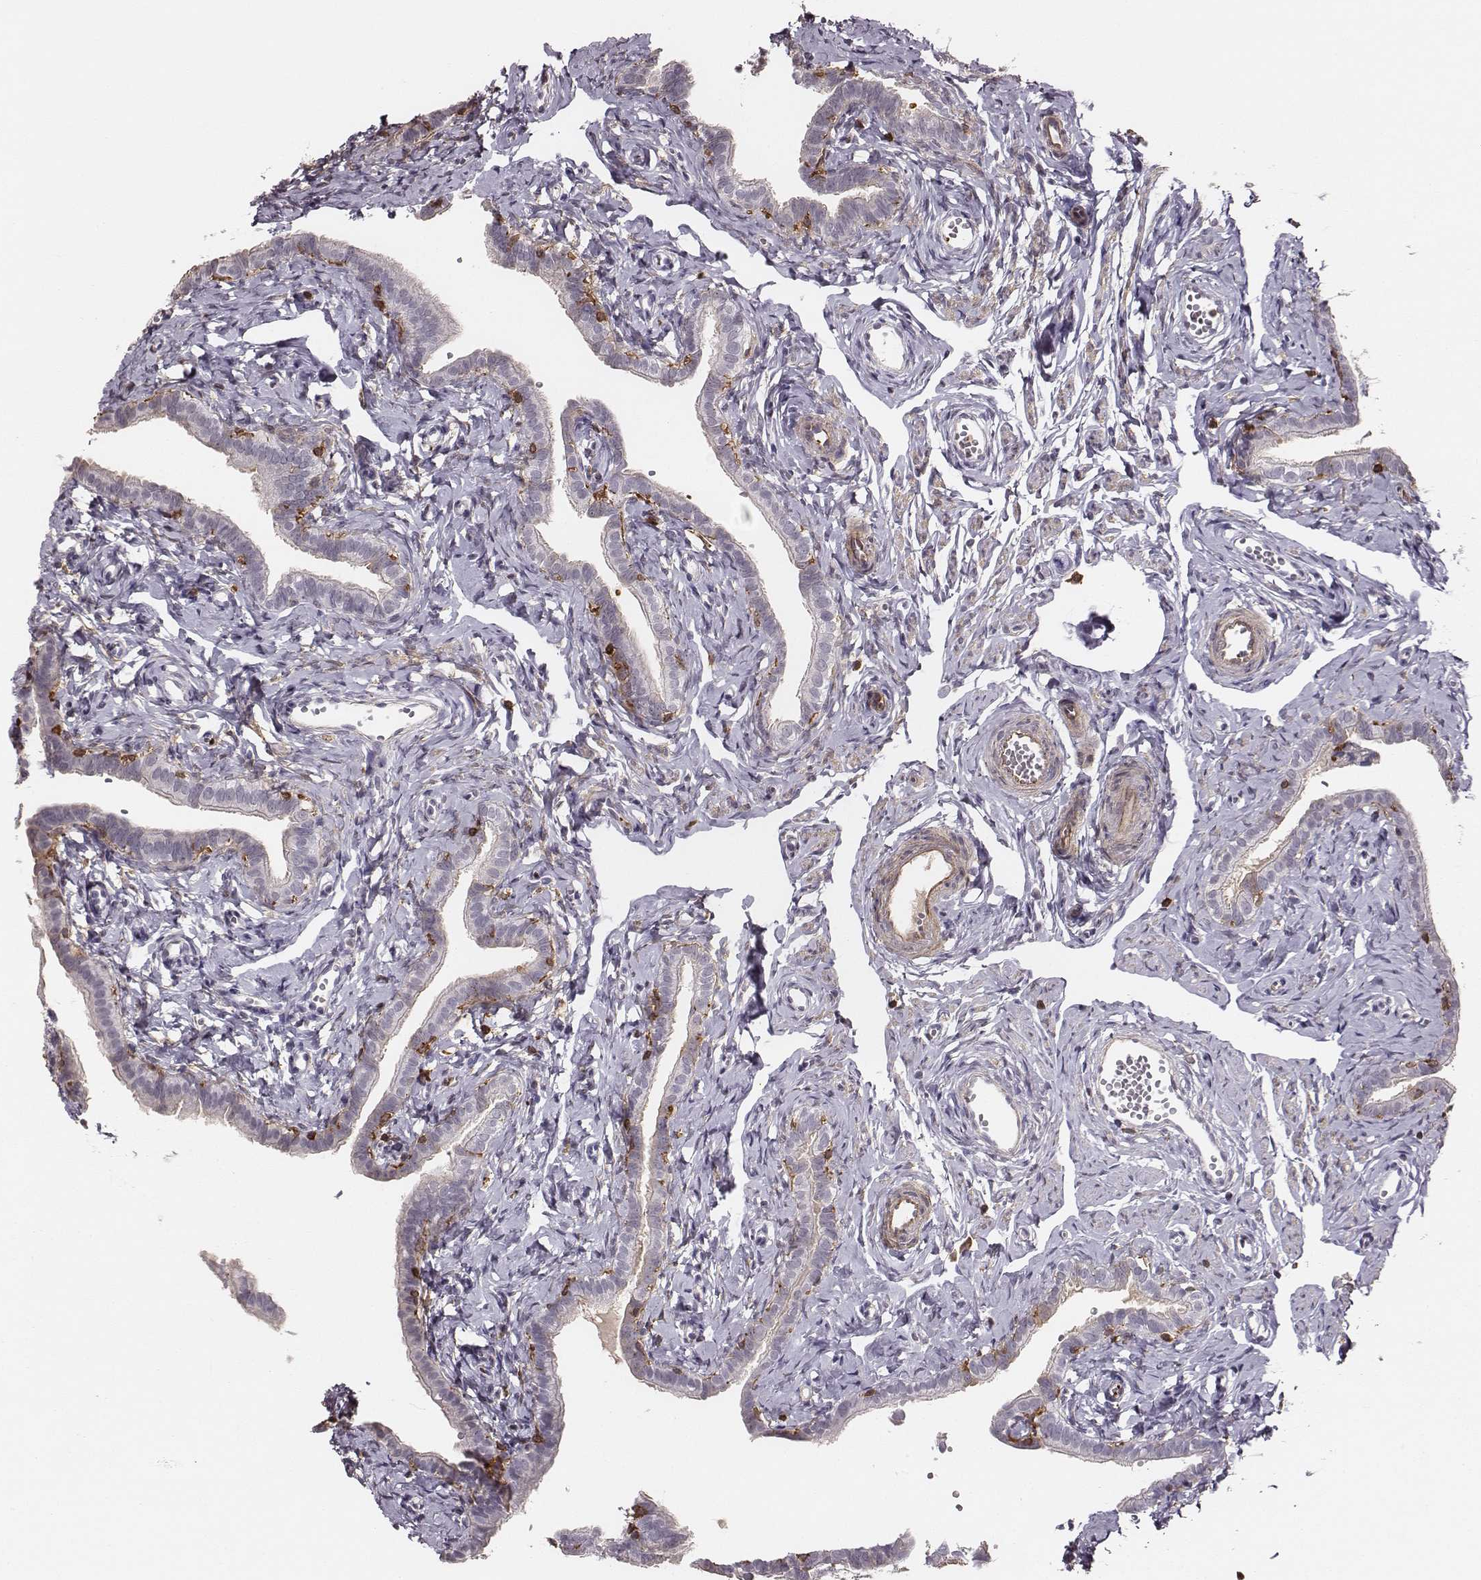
{"staining": {"intensity": "negative", "quantity": "none", "location": "none"}, "tissue": "fallopian tube", "cell_type": "Glandular cells", "image_type": "normal", "snomed": [{"axis": "morphology", "description": "Normal tissue, NOS"}, {"axis": "topography", "description": "Fallopian tube"}], "caption": "Glandular cells are negative for brown protein staining in unremarkable fallopian tube. Nuclei are stained in blue.", "gene": "ZYX", "patient": {"sex": "female", "age": 41}}